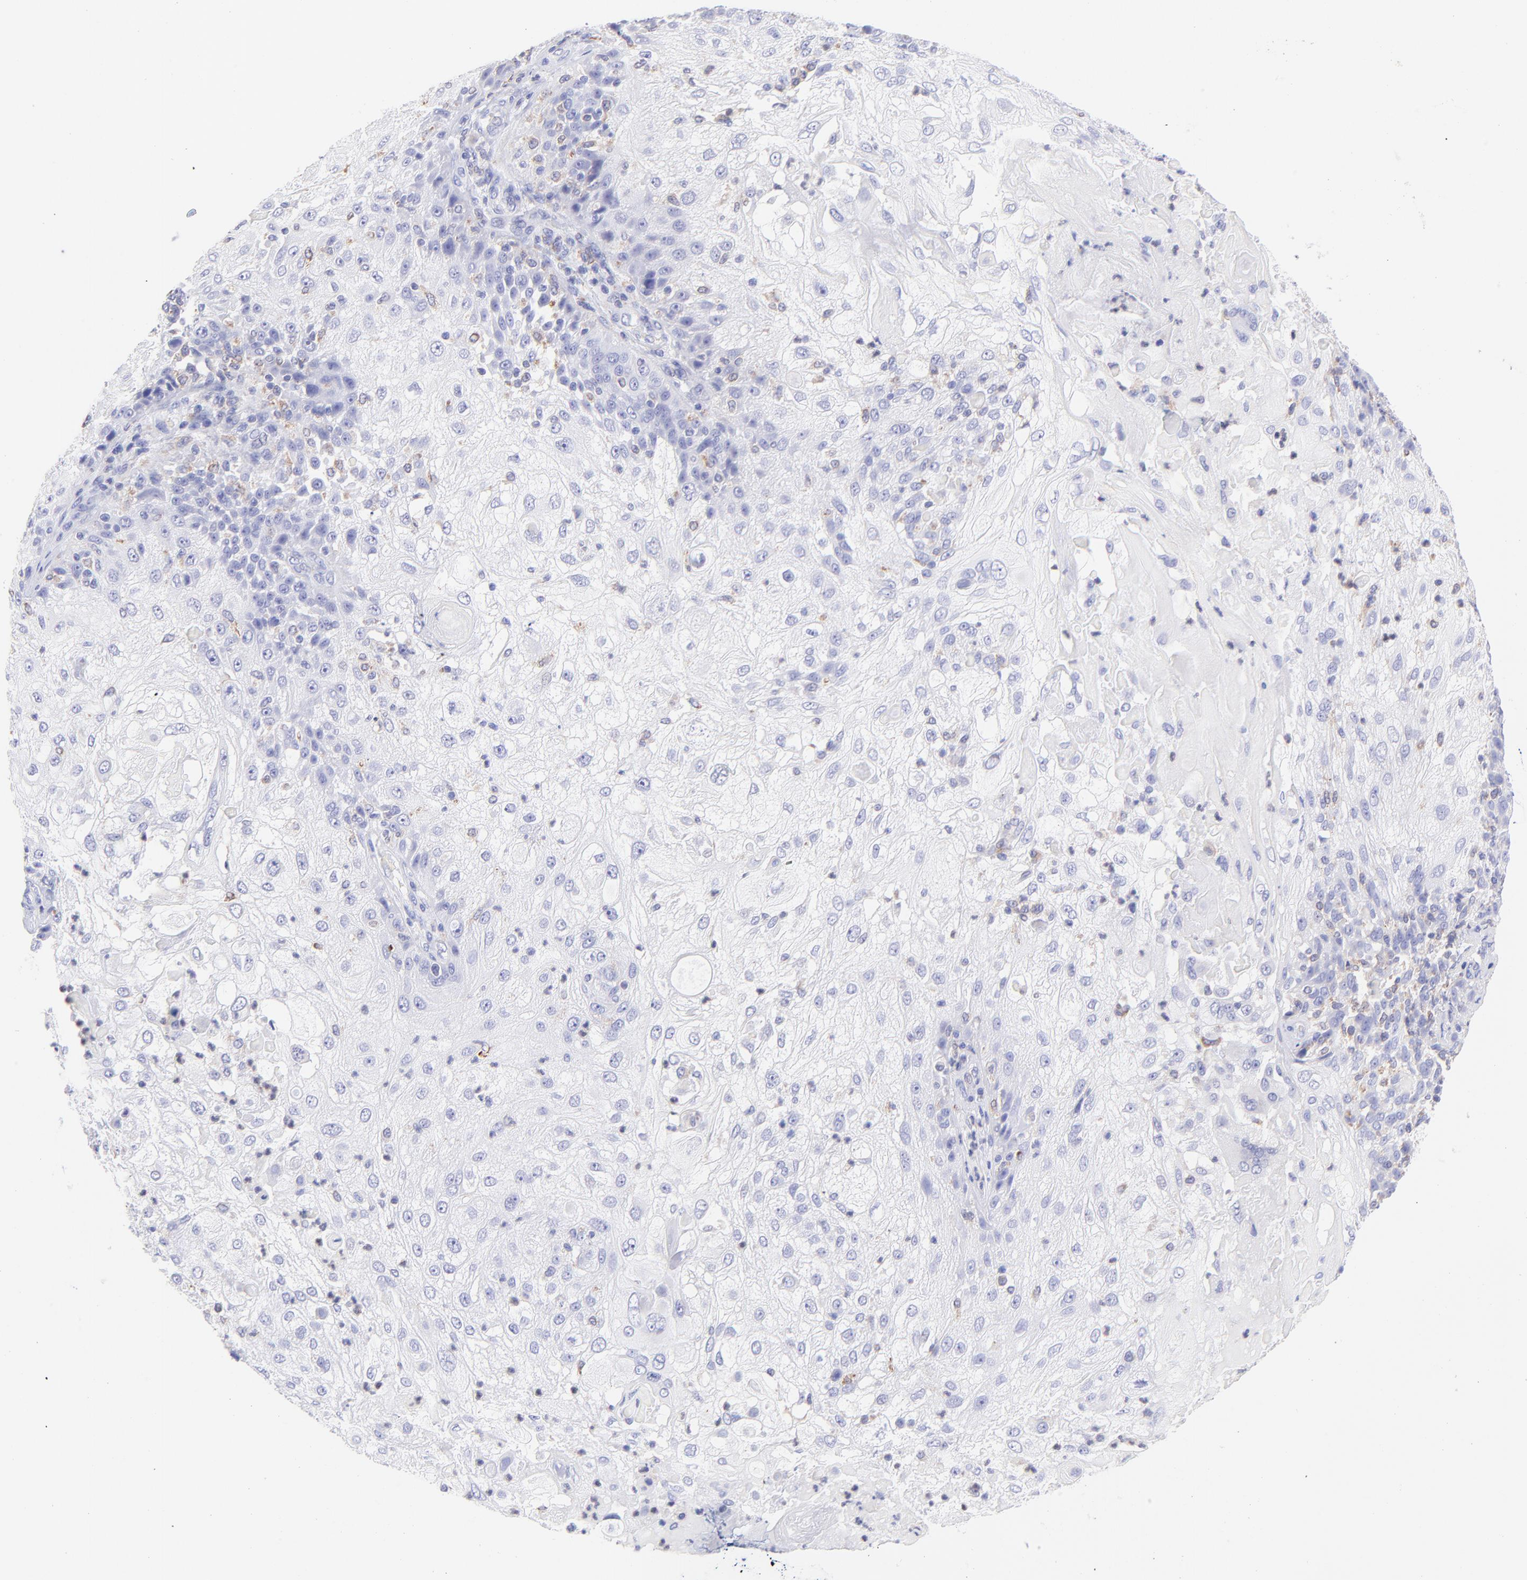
{"staining": {"intensity": "negative", "quantity": "none", "location": "none"}, "tissue": "skin cancer", "cell_type": "Tumor cells", "image_type": "cancer", "snomed": [{"axis": "morphology", "description": "Normal tissue, NOS"}, {"axis": "morphology", "description": "Squamous cell carcinoma, NOS"}, {"axis": "topography", "description": "Skin"}], "caption": "Tumor cells show no significant positivity in skin squamous cell carcinoma. (DAB (3,3'-diaminobenzidine) immunohistochemistry visualized using brightfield microscopy, high magnification).", "gene": "IRAG2", "patient": {"sex": "female", "age": 83}}